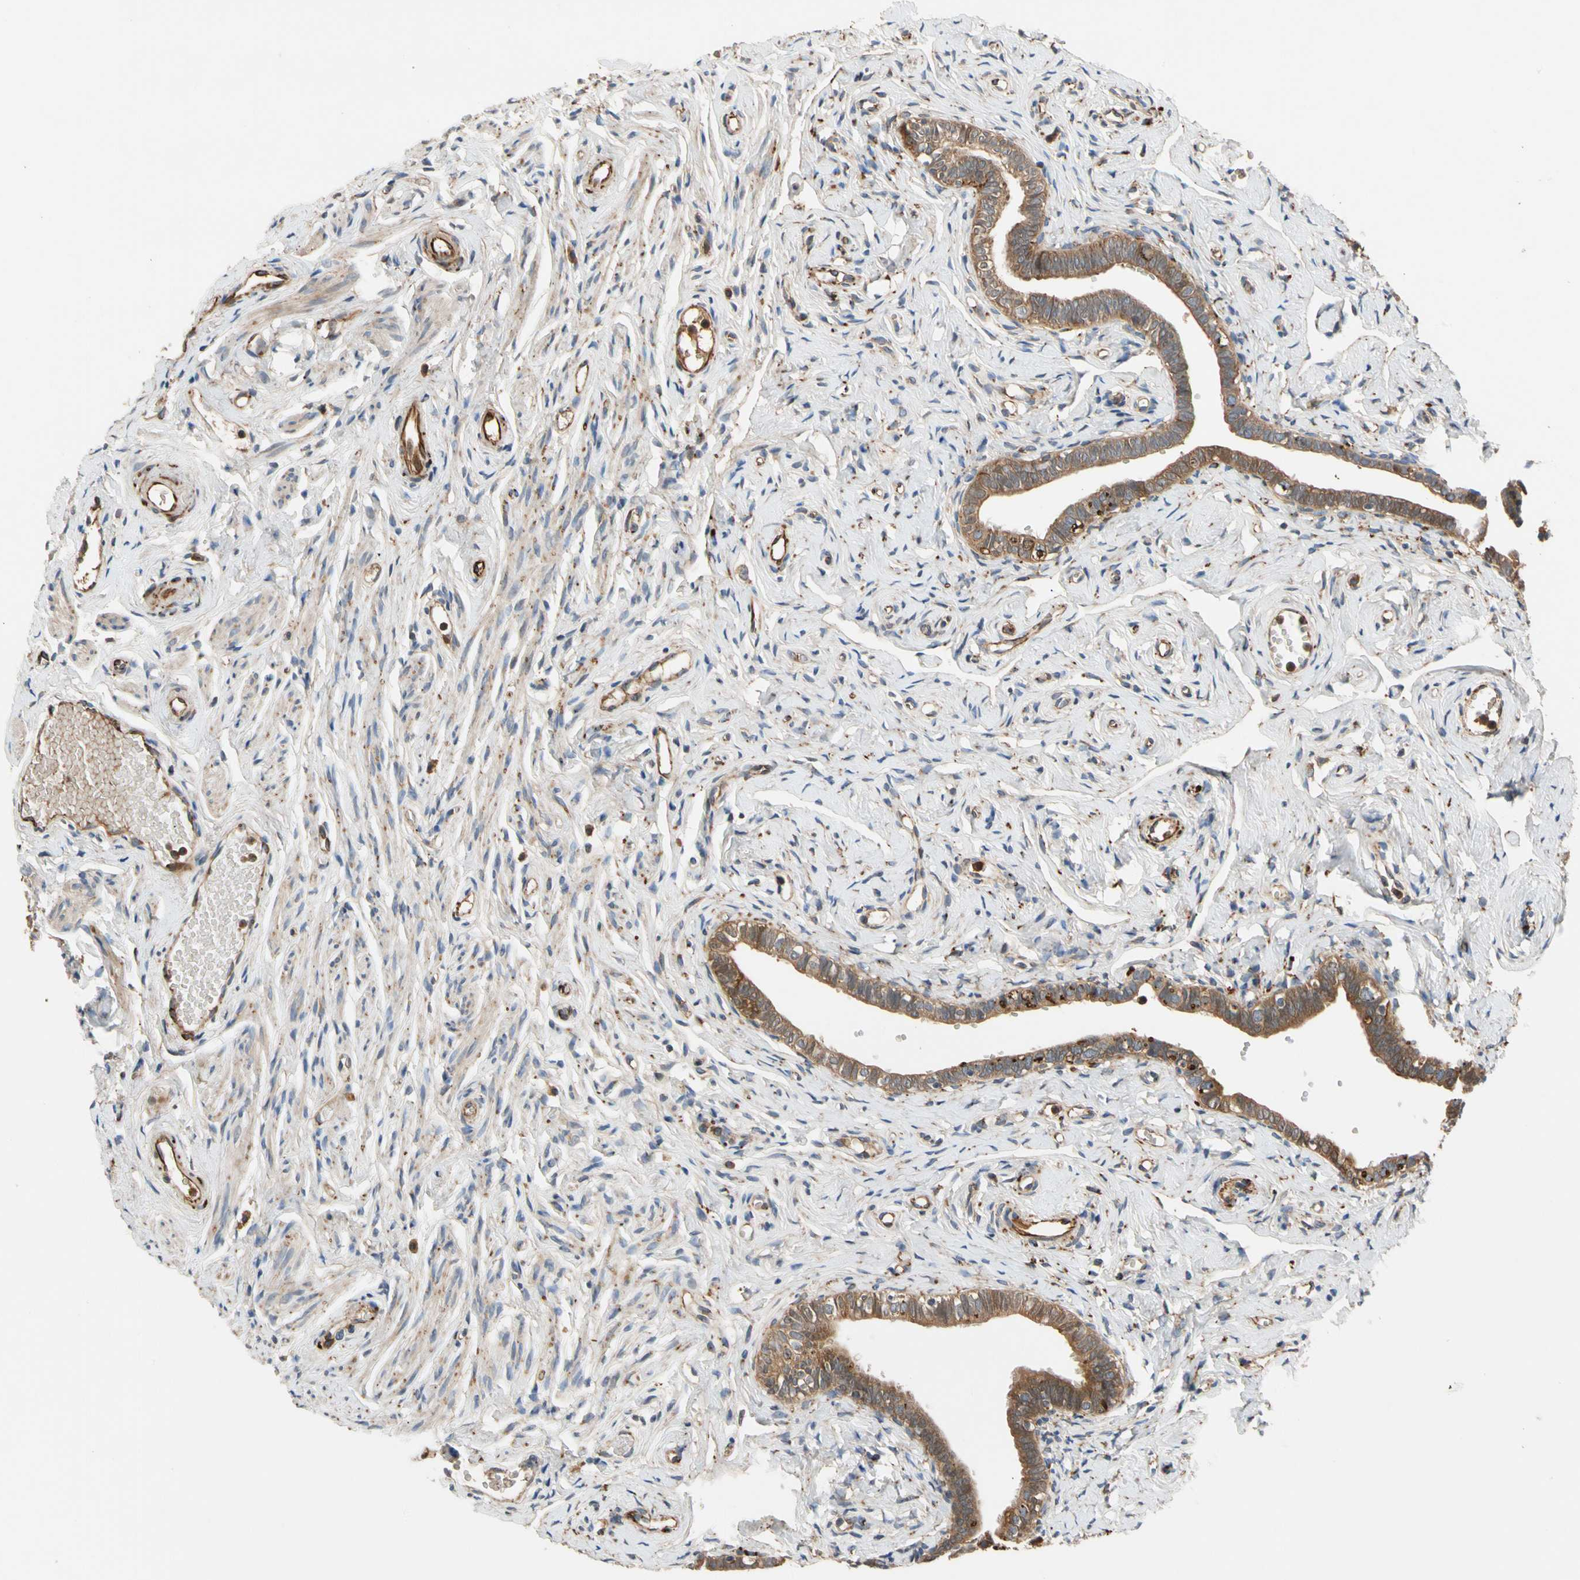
{"staining": {"intensity": "moderate", "quantity": ">75%", "location": "cytoplasmic/membranous"}, "tissue": "fallopian tube", "cell_type": "Glandular cells", "image_type": "normal", "snomed": [{"axis": "morphology", "description": "Normal tissue, NOS"}, {"axis": "topography", "description": "Fallopian tube"}], "caption": "Immunohistochemistry (IHC) (DAB) staining of normal fallopian tube demonstrates moderate cytoplasmic/membranous protein expression in approximately >75% of glandular cells. The staining was performed using DAB, with brown indicating positive protein expression. Nuclei are stained blue with hematoxylin.", "gene": "FGD6", "patient": {"sex": "female", "age": 71}}